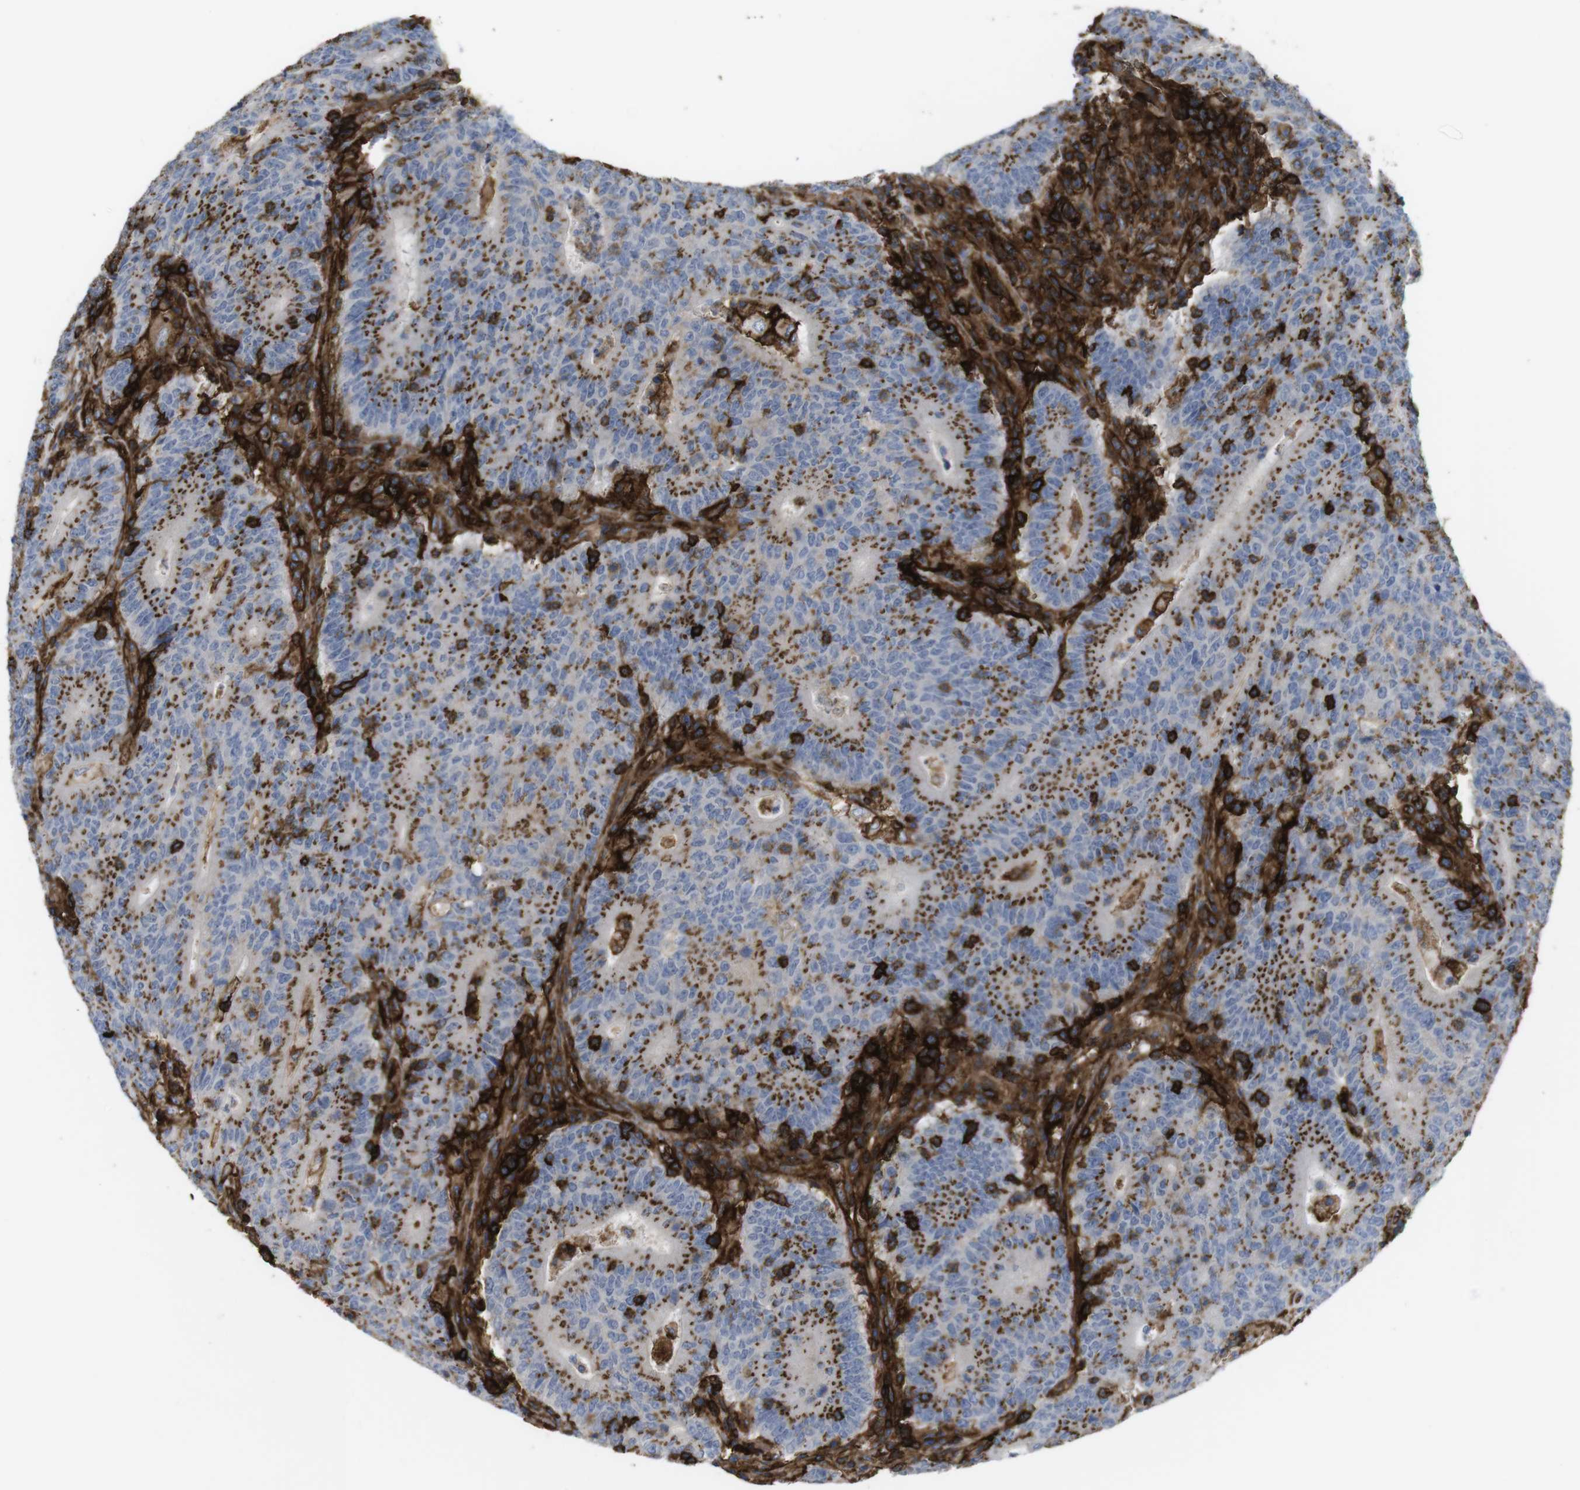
{"staining": {"intensity": "moderate", "quantity": ">75%", "location": "cytoplasmic/membranous"}, "tissue": "colorectal cancer", "cell_type": "Tumor cells", "image_type": "cancer", "snomed": [{"axis": "morphology", "description": "Normal tissue, NOS"}, {"axis": "morphology", "description": "Adenocarcinoma, NOS"}, {"axis": "topography", "description": "Colon"}], "caption": "A brown stain shows moderate cytoplasmic/membranous expression of a protein in human colorectal cancer (adenocarcinoma) tumor cells.", "gene": "CCR6", "patient": {"sex": "female", "age": 75}}